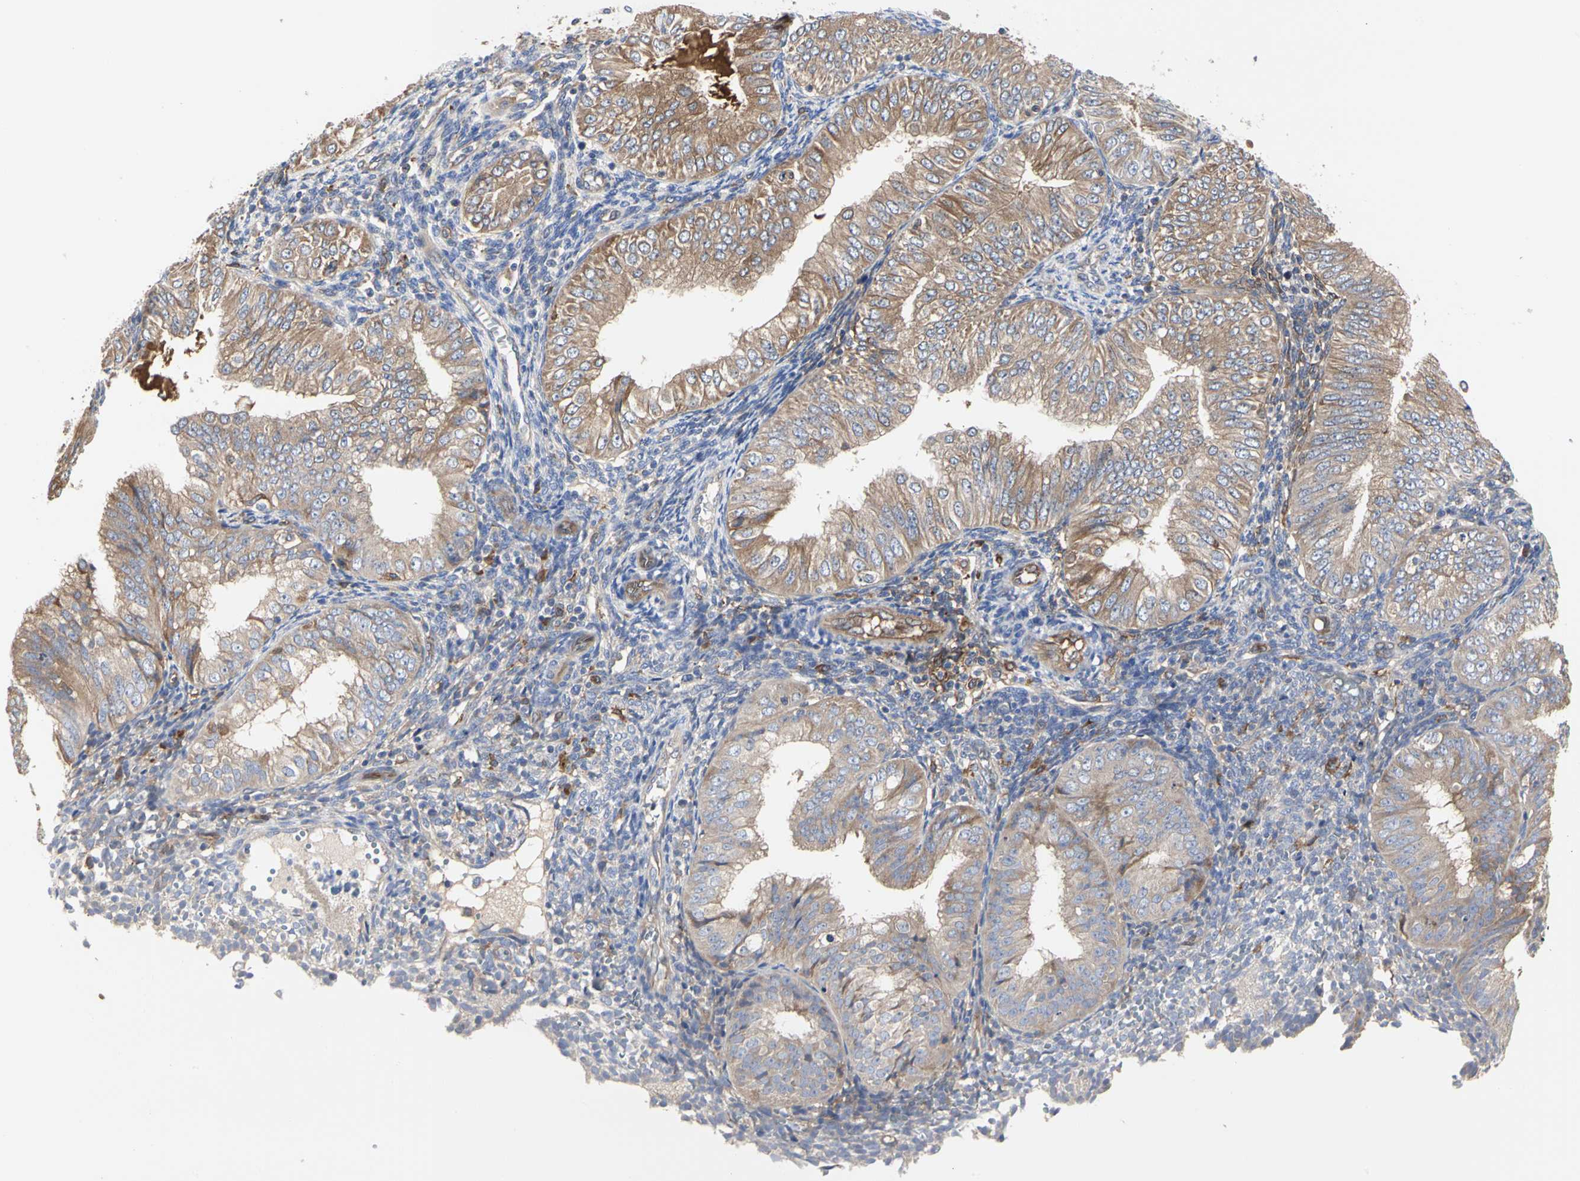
{"staining": {"intensity": "moderate", "quantity": ">75%", "location": "cytoplasmic/membranous"}, "tissue": "endometrial cancer", "cell_type": "Tumor cells", "image_type": "cancer", "snomed": [{"axis": "morphology", "description": "Normal tissue, NOS"}, {"axis": "morphology", "description": "Adenocarcinoma, NOS"}, {"axis": "topography", "description": "Endometrium"}], "caption": "Protein analysis of endometrial adenocarcinoma tissue reveals moderate cytoplasmic/membranous expression in about >75% of tumor cells.", "gene": "C3orf52", "patient": {"sex": "female", "age": 53}}